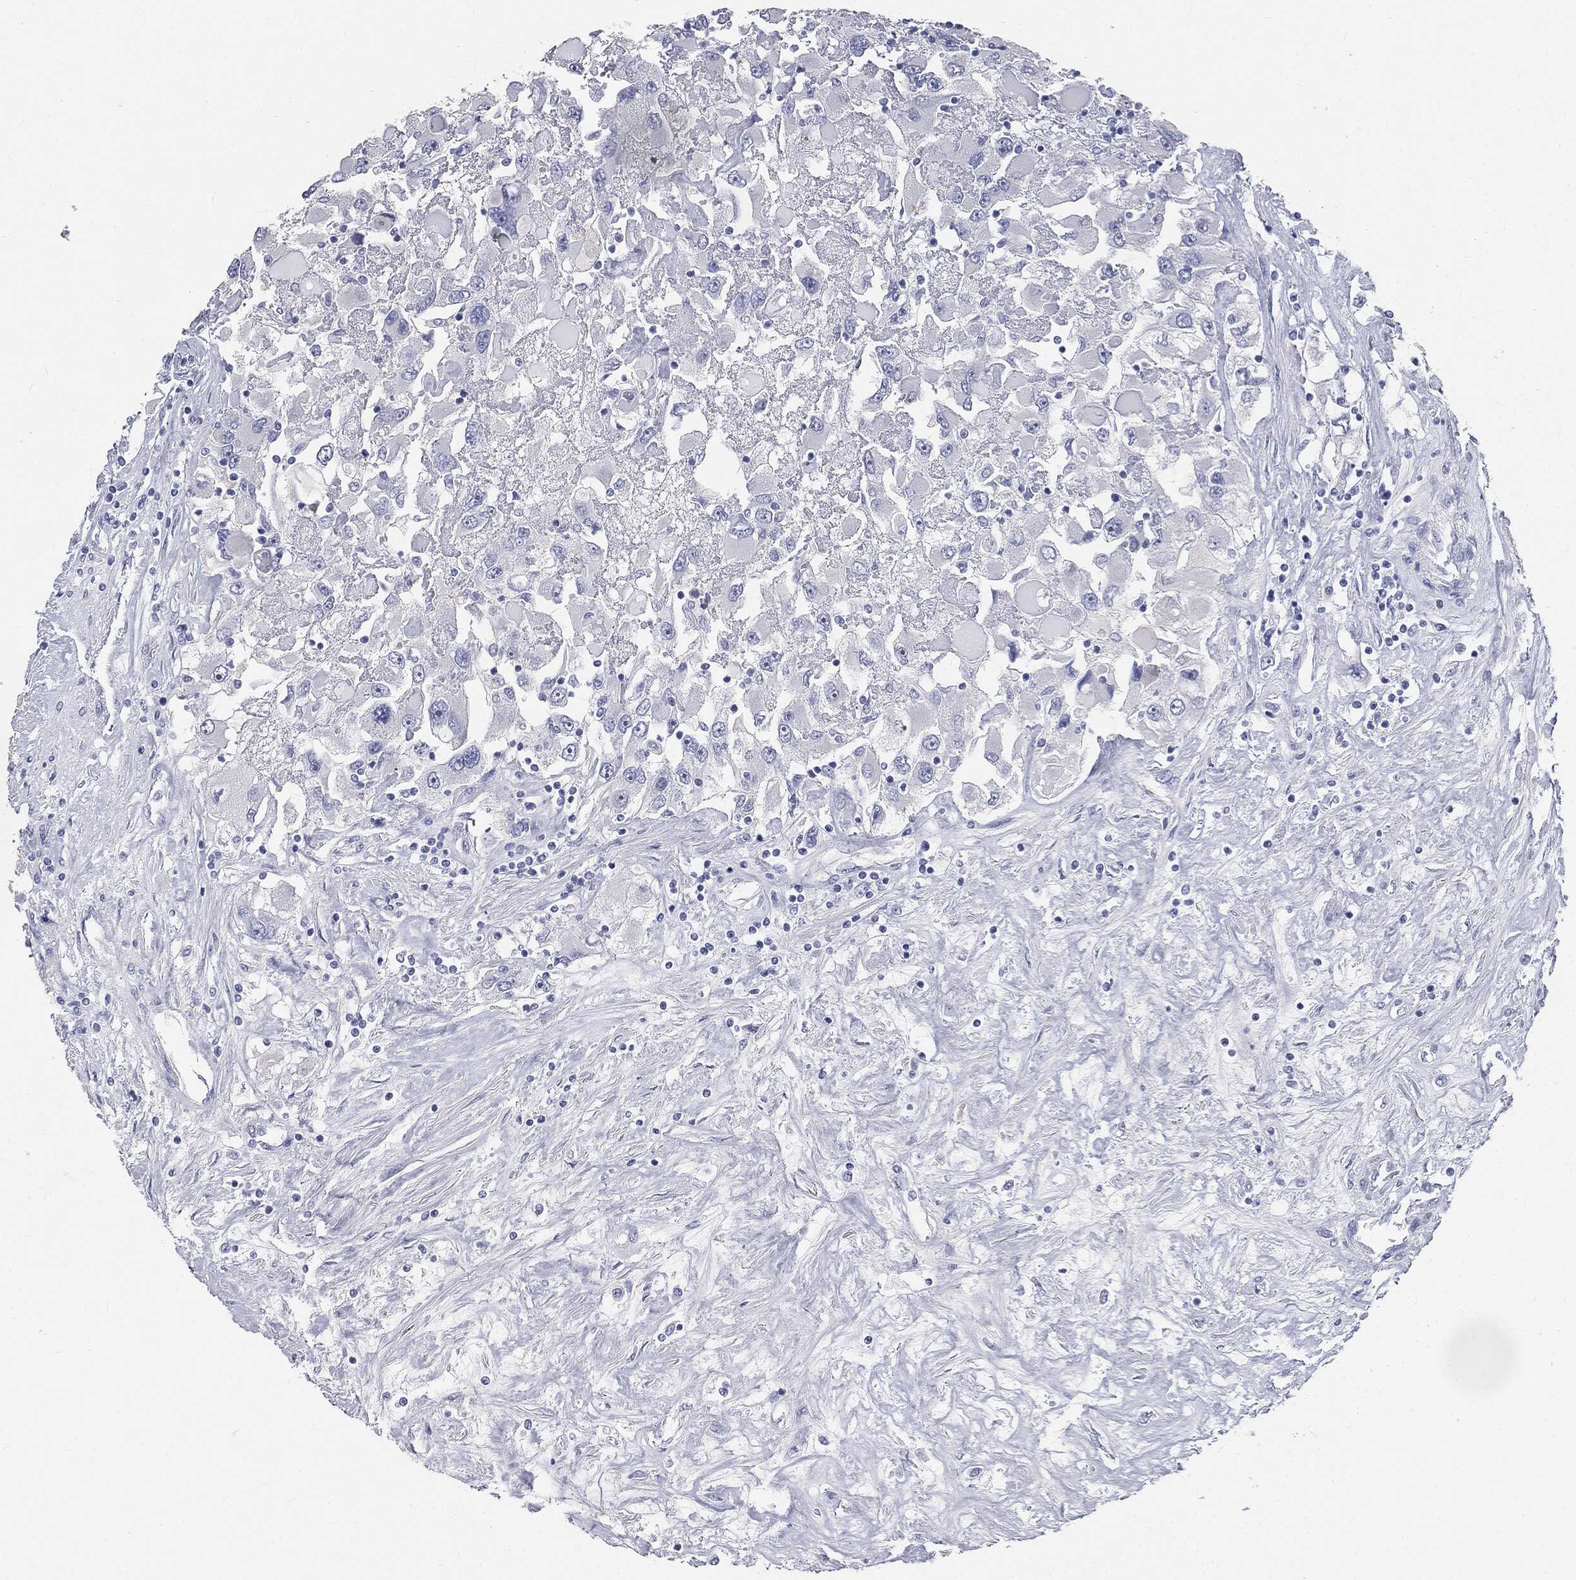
{"staining": {"intensity": "negative", "quantity": "none", "location": "none"}, "tissue": "renal cancer", "cell_type": "Tumor cells", "image_type": "cancer", "snomed": [{"axis": "morphology", "description": "Adenocarcinoma, NOS"}, {"axis": "topography", "description": "Kidney"}], "caption": "This is a photomicrograph of immunohistochemistry staining of adenocarcinoma (renal), which shows no staining in tumor cells.", "gene": "CUZD1", "patient": {"sex": "female", "age": 52}}